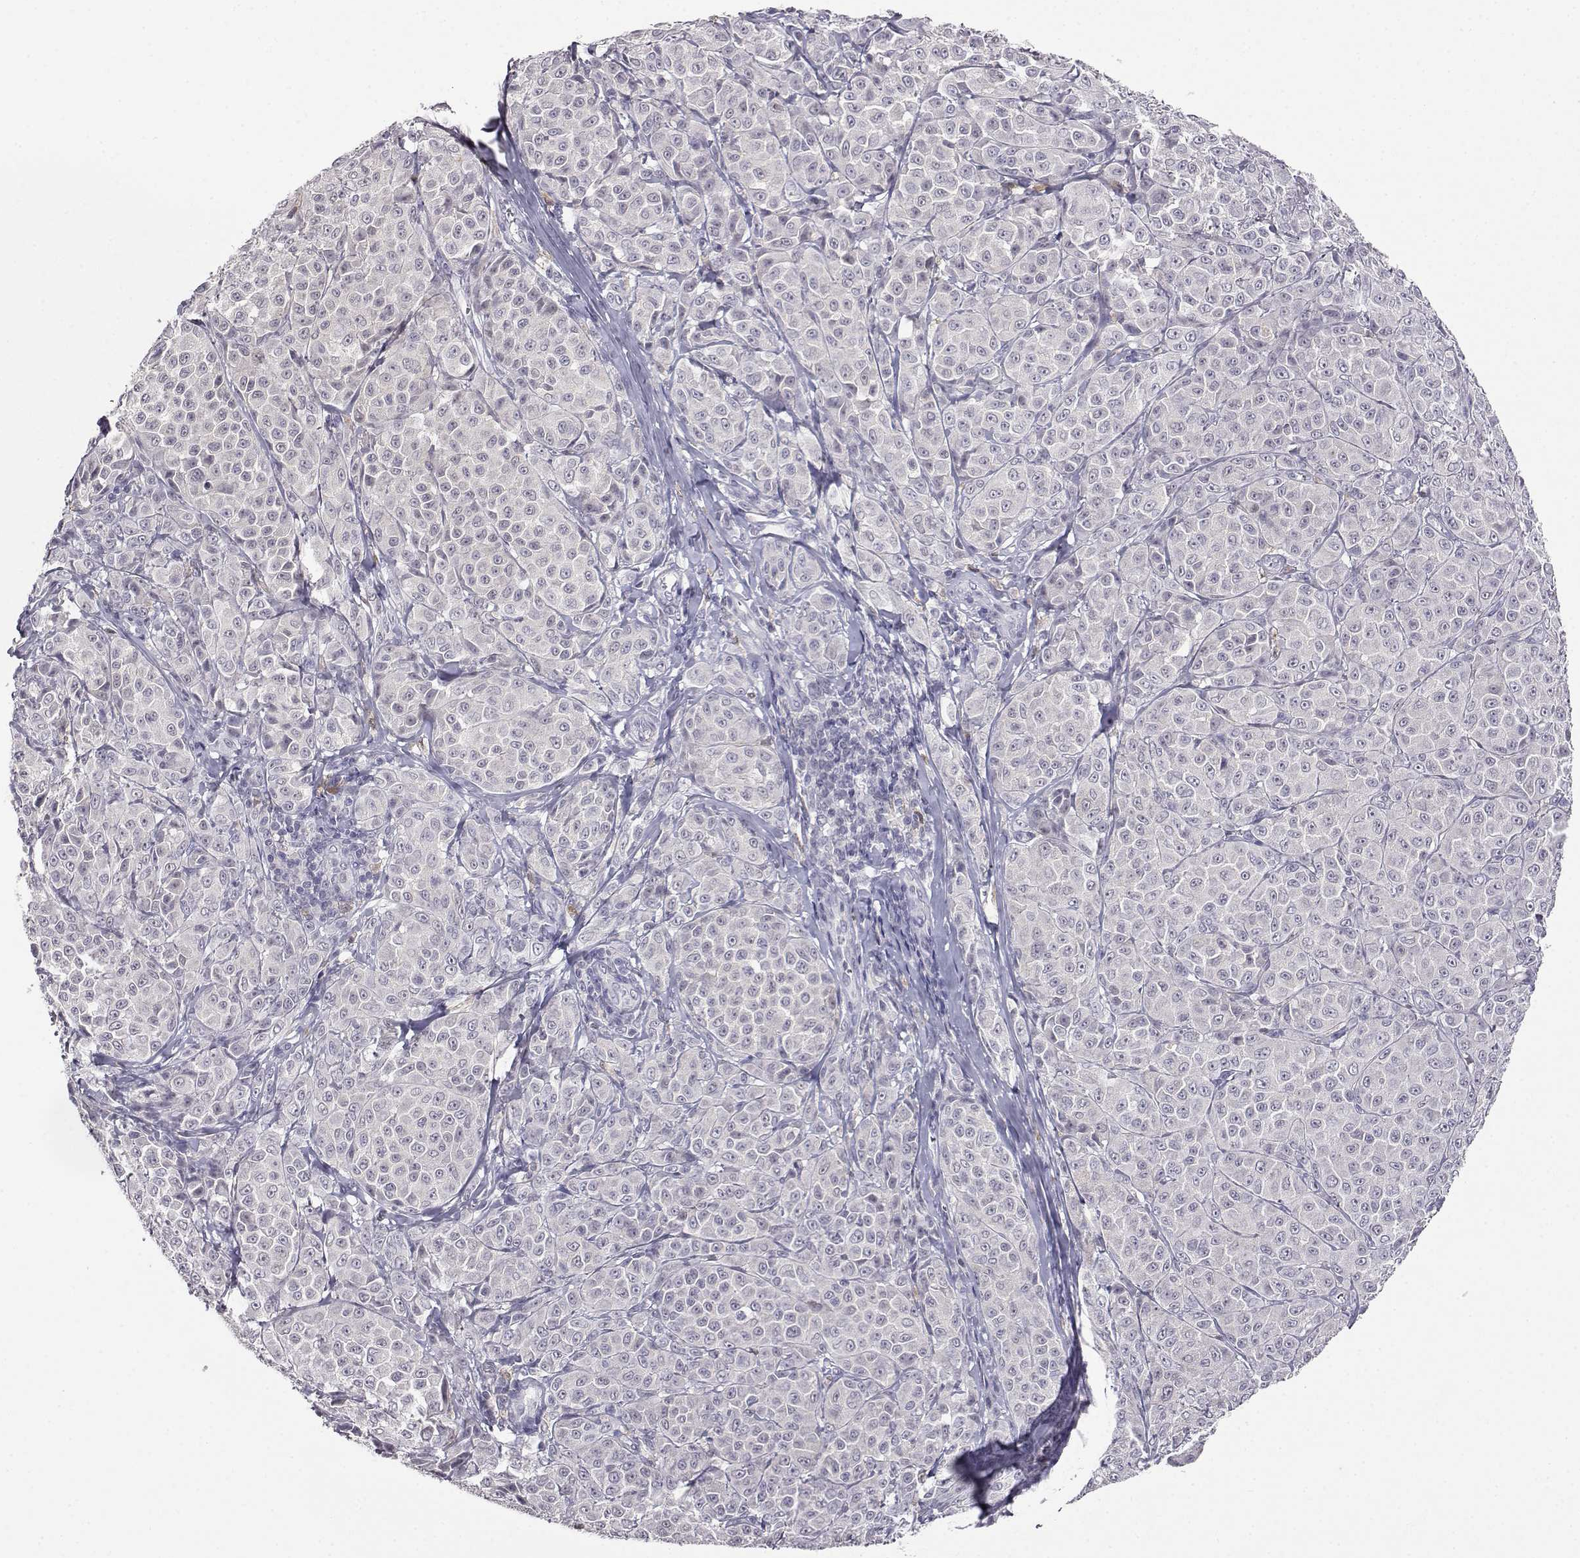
{"staining": {"intensity": "negative", "quantity": "none", "location": "none"}, "tissue": "melanoma", "cell_type": "Tumor cells", "image_type": "cancer", "snomed": [{"axis": "morphology", "description": "Malignant melanoma, NOS"}, {"axis": "topography", "description": "Skin"}], "caption": "High magnification brightfield microscopy of melanoma stained with DAB (brown) and counterstained with hematoxylin (blue): tumor cells show no significant expression.", "gene": "AKR1B1", "patient": {"sex": "male", "age": 89}}